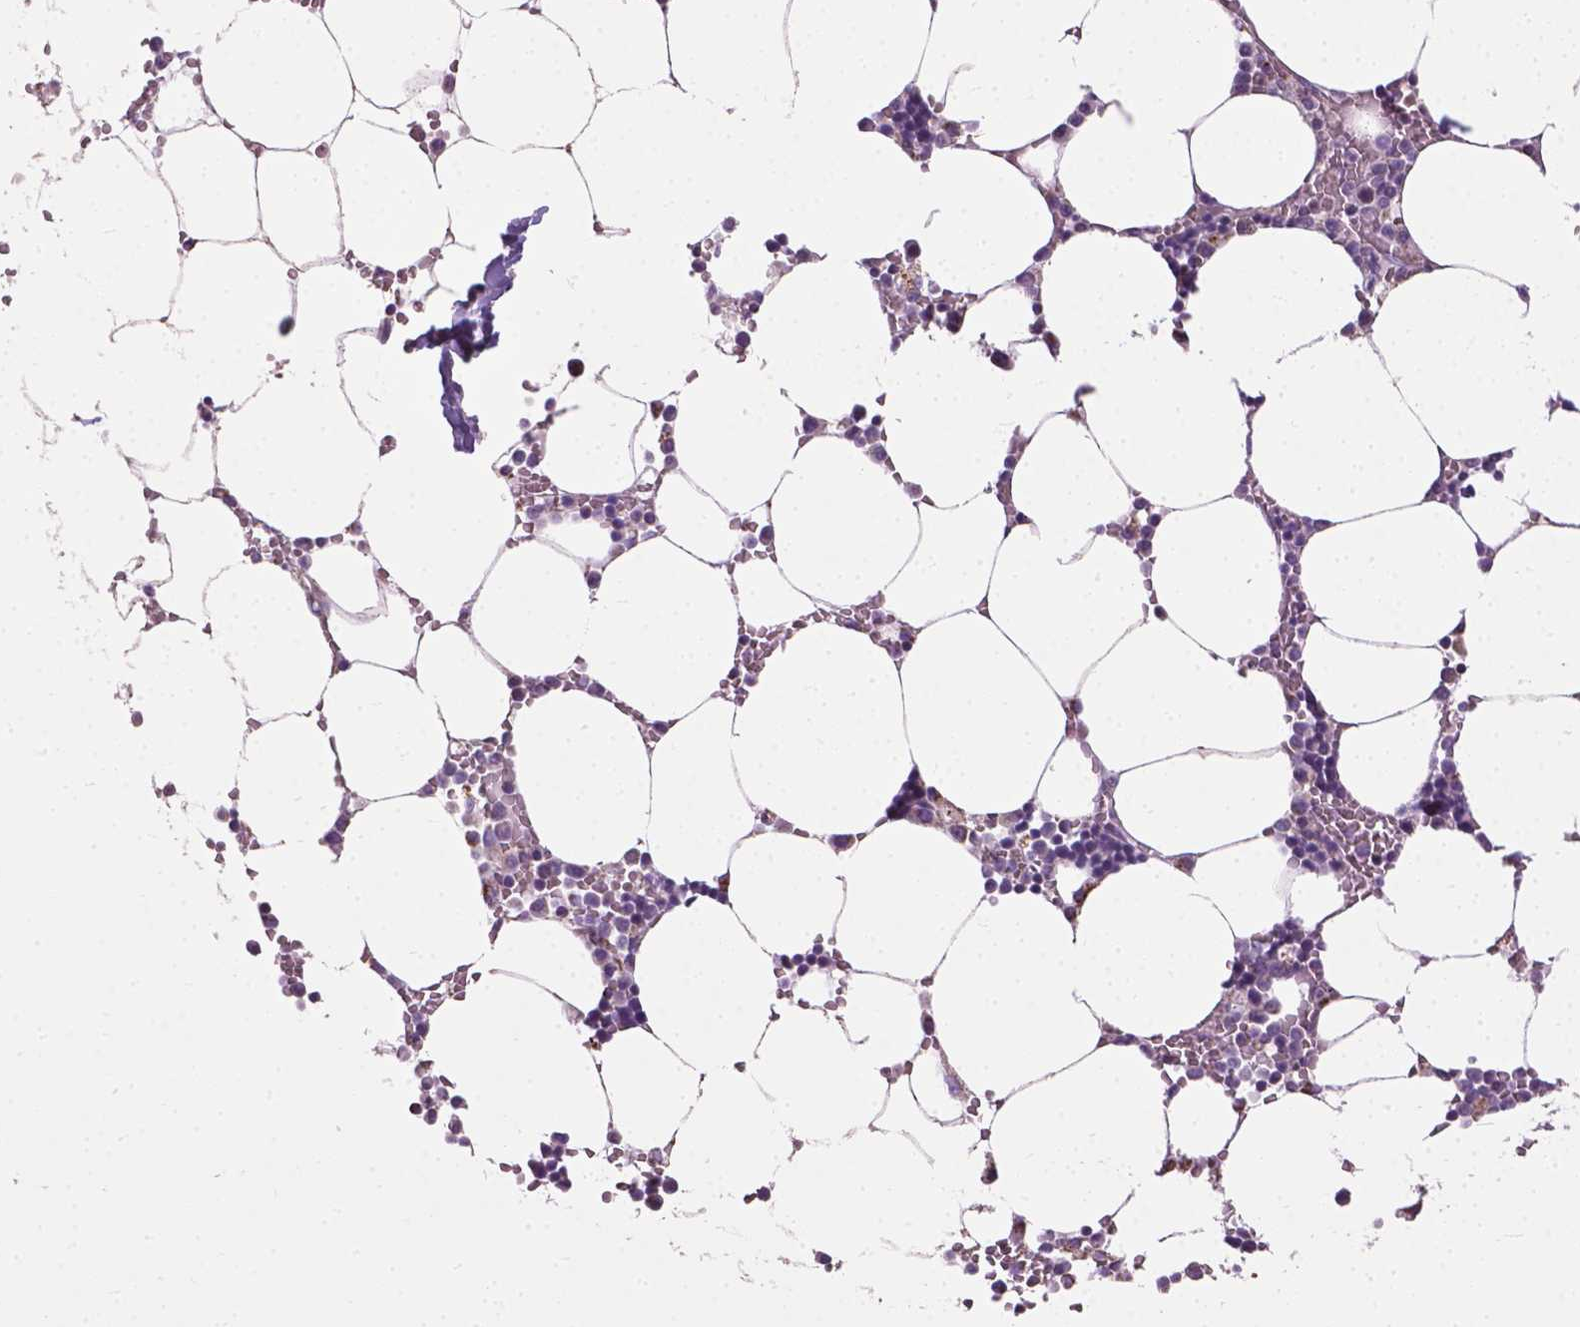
{"staining": {"intensity": "weak", "quantity": "<25%", "location": "cytoplasmic/membranous"}, "tissue": "bone marrow", "cell_type": "Hematopoietic cells", "image_type": "normal", "snomed": [{"axis": "morphology", "description": "Normal tissue, NOS"}, {"axis": "topography", "description": "Bone marrow"}], "caption": "Protein analysis of unremarkable bone marrow displays no significant positivity in hematopoietic cells.", "gene": "VDAC1", "patient": {"sex": "female", "age": 52}}